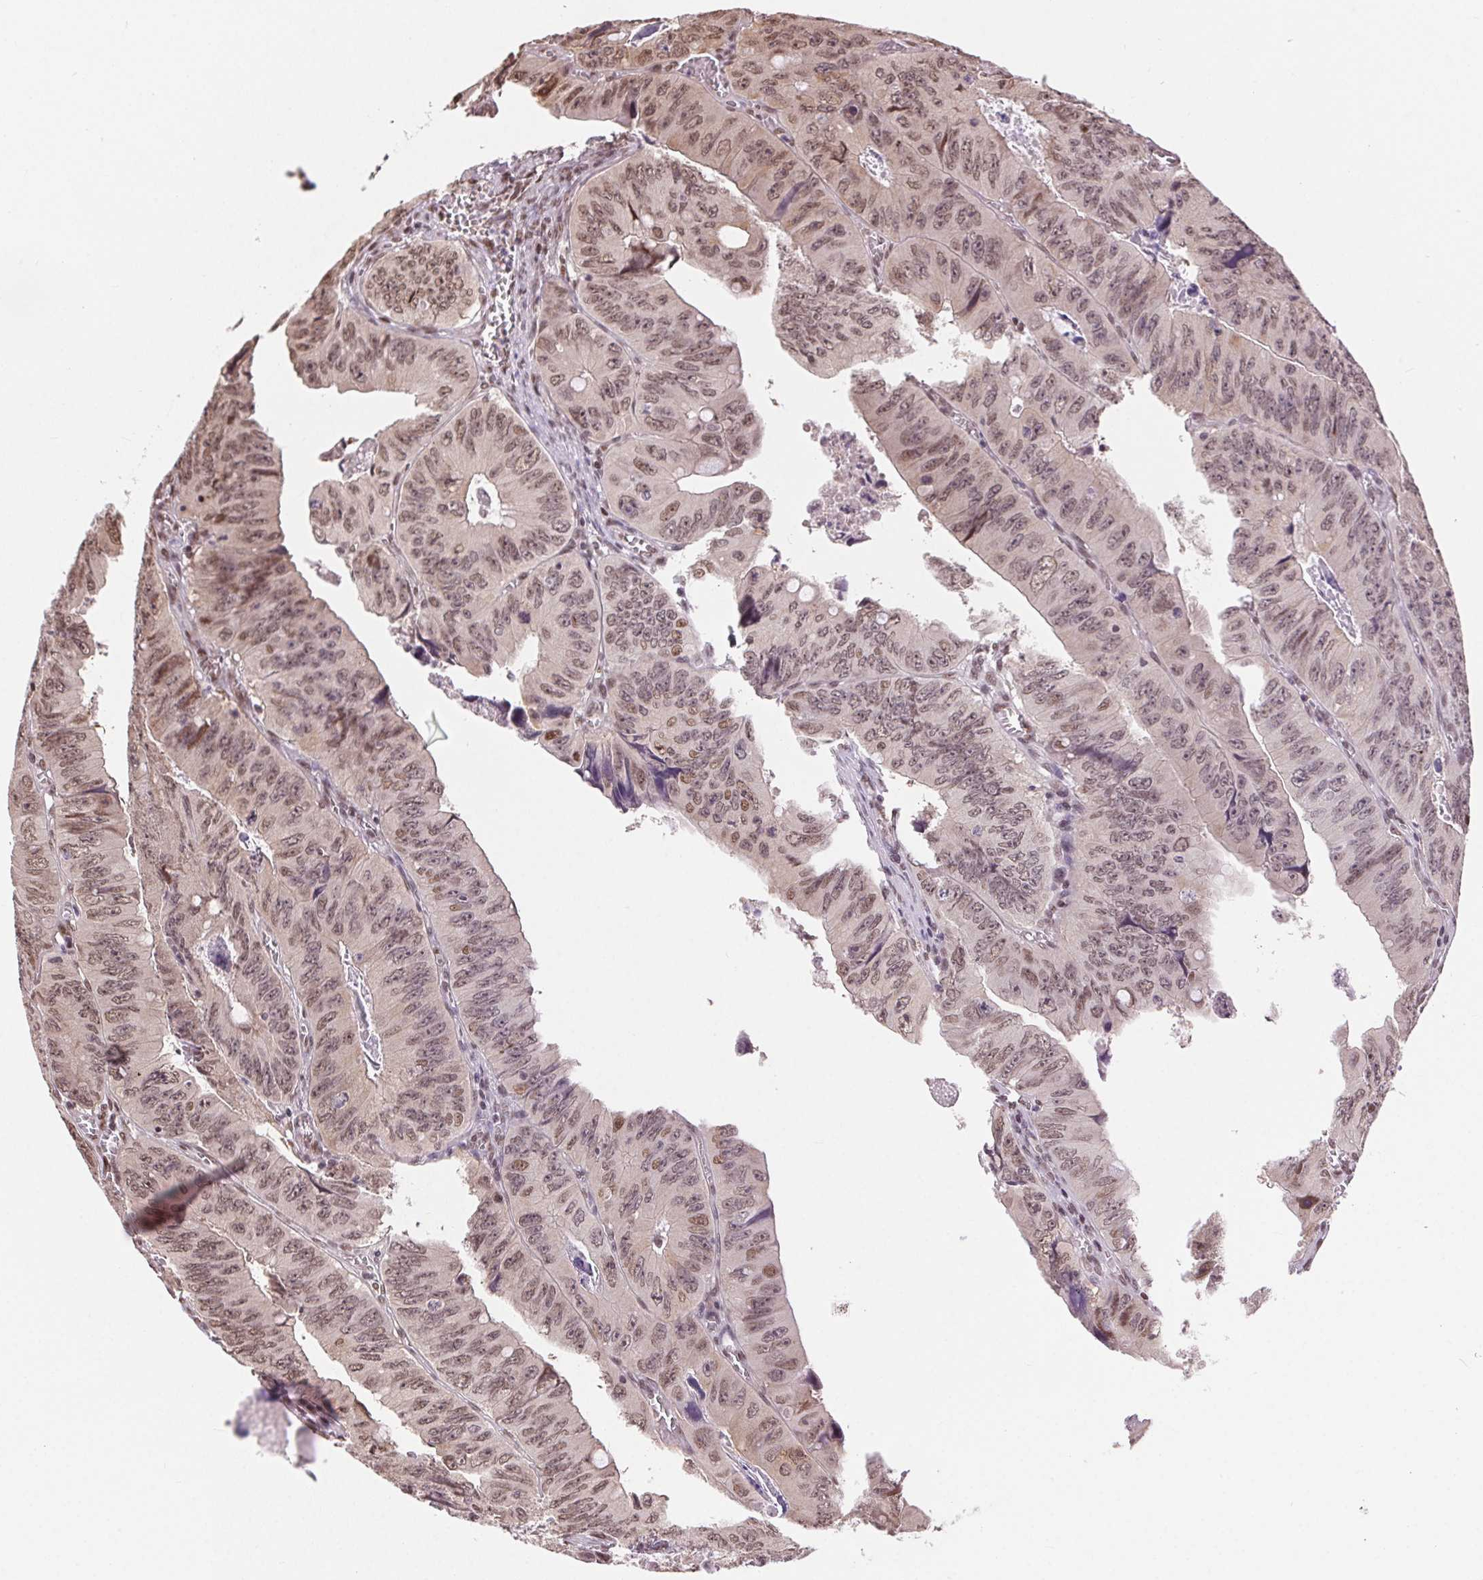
{"staining": {"intensity": "moderate", "quantity": ">75%", "location": "nuclear"}, "tissue": "colorectal cancer", "cell_type": "Tumor cells", "image_type": "cancer", "snomed": [{"axis": "morphology", "description": "Adenocarcinoma, NOS"}, {"axis": "topography", "description": "Colon"}], "caption": "Moderate nuclear staining for a protein is identified in about >75% of tumor cells of colorectal cancer (adenocarcinoma) using immunohistochemistry.", "gene": "RAD23A", "patient": {"sex": "female", "age": 84}}